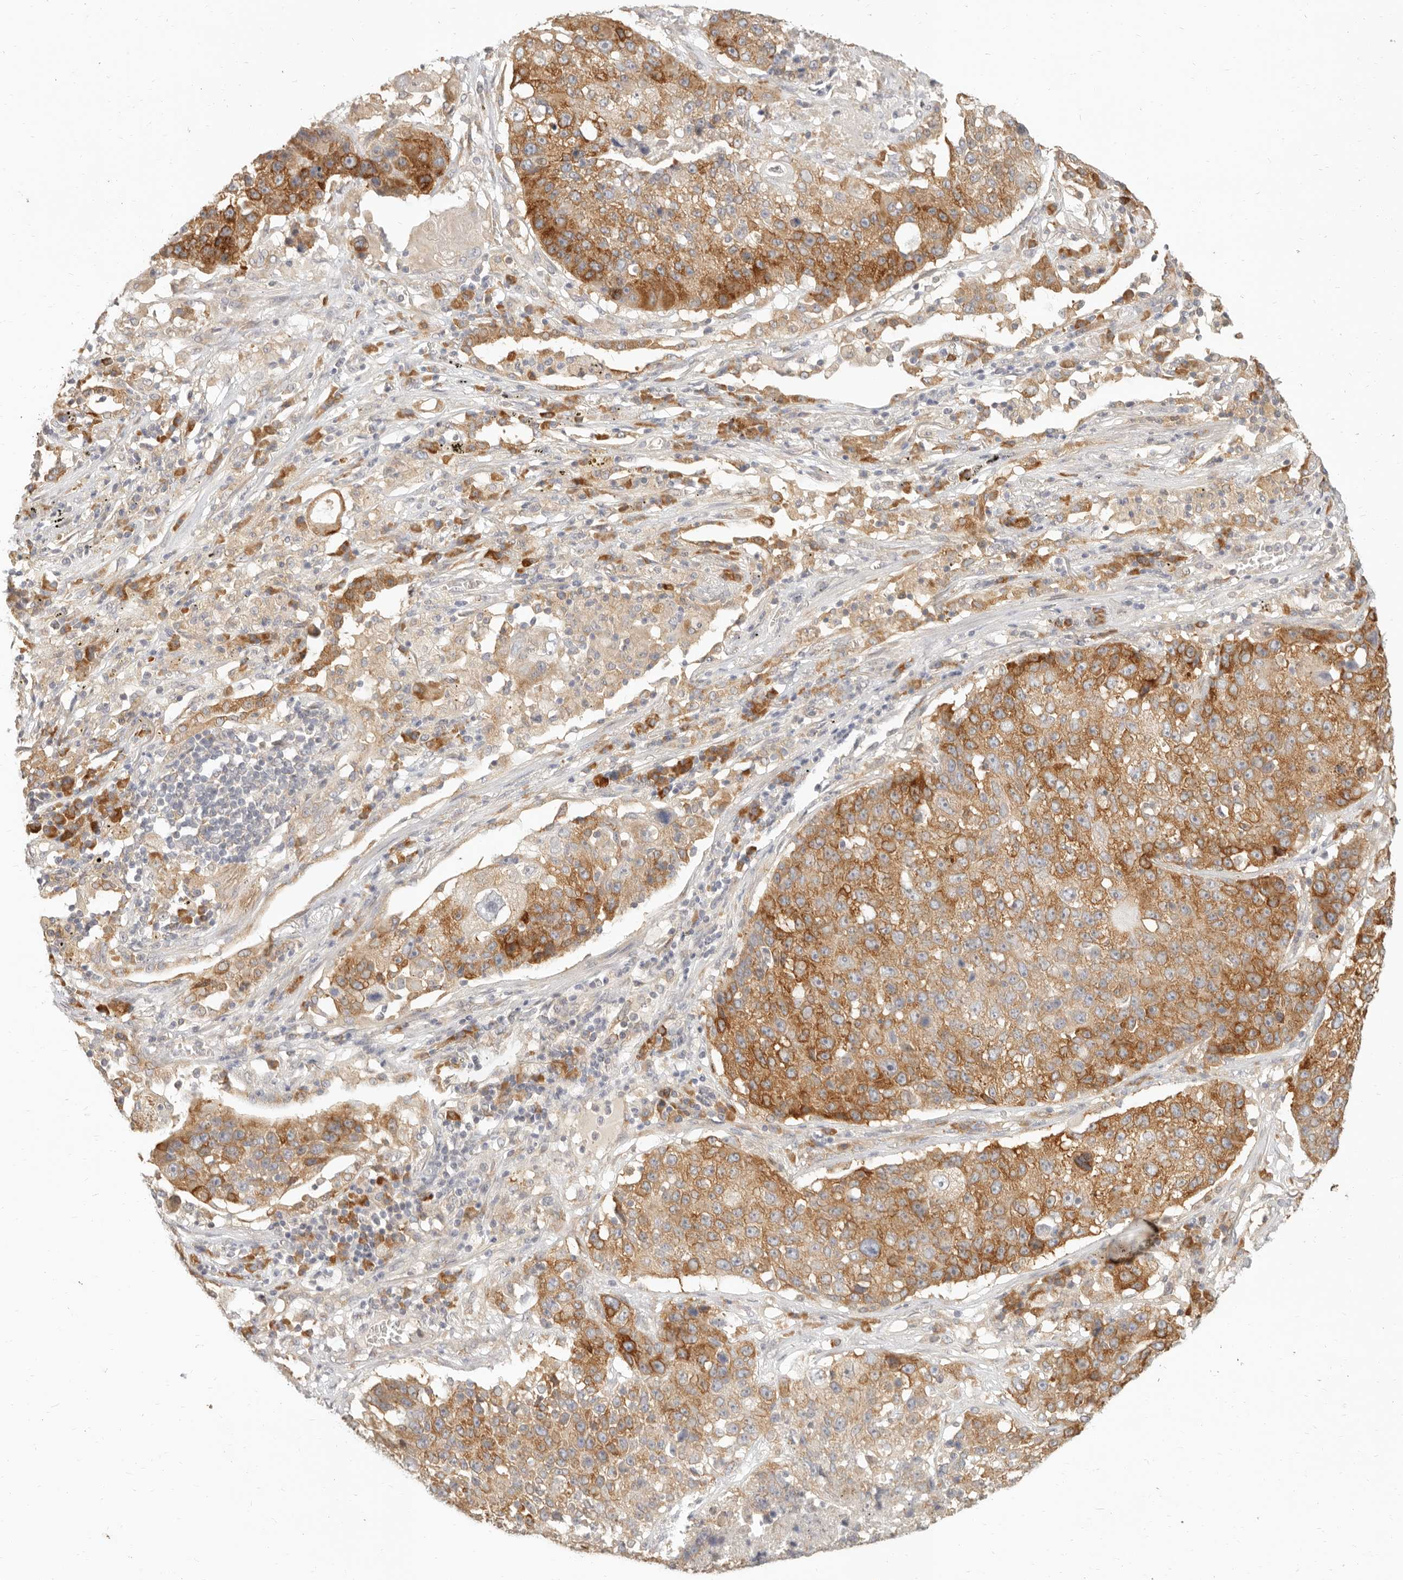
{"staining": {"intensity": "moderate", "quantity": ">75%", "location": "cytoplasmic/membranous"}, "tissue": "lung cancer", "cell_type": "Tumor cells", "image_type": "cancer", "snomed": [{"axis": "morphology", "description": "Squamous cell carcinoma, NOS"}, {"axis": "topography", "description": "Lung"}], "caption": "Lung cancer (squamous cell carcinoma) was stained to show a protein in brown. There is medium levels of moderate cytoplasmic/membranous positivity in about >75% of tumor cells. The protein of interest is stained brown, and the nuclei are stained in blue (DAB IHC with brightfield microscopy, high magnification).", "gene": "PABPC4", "patient": {"sex": "male", "age": 61}}